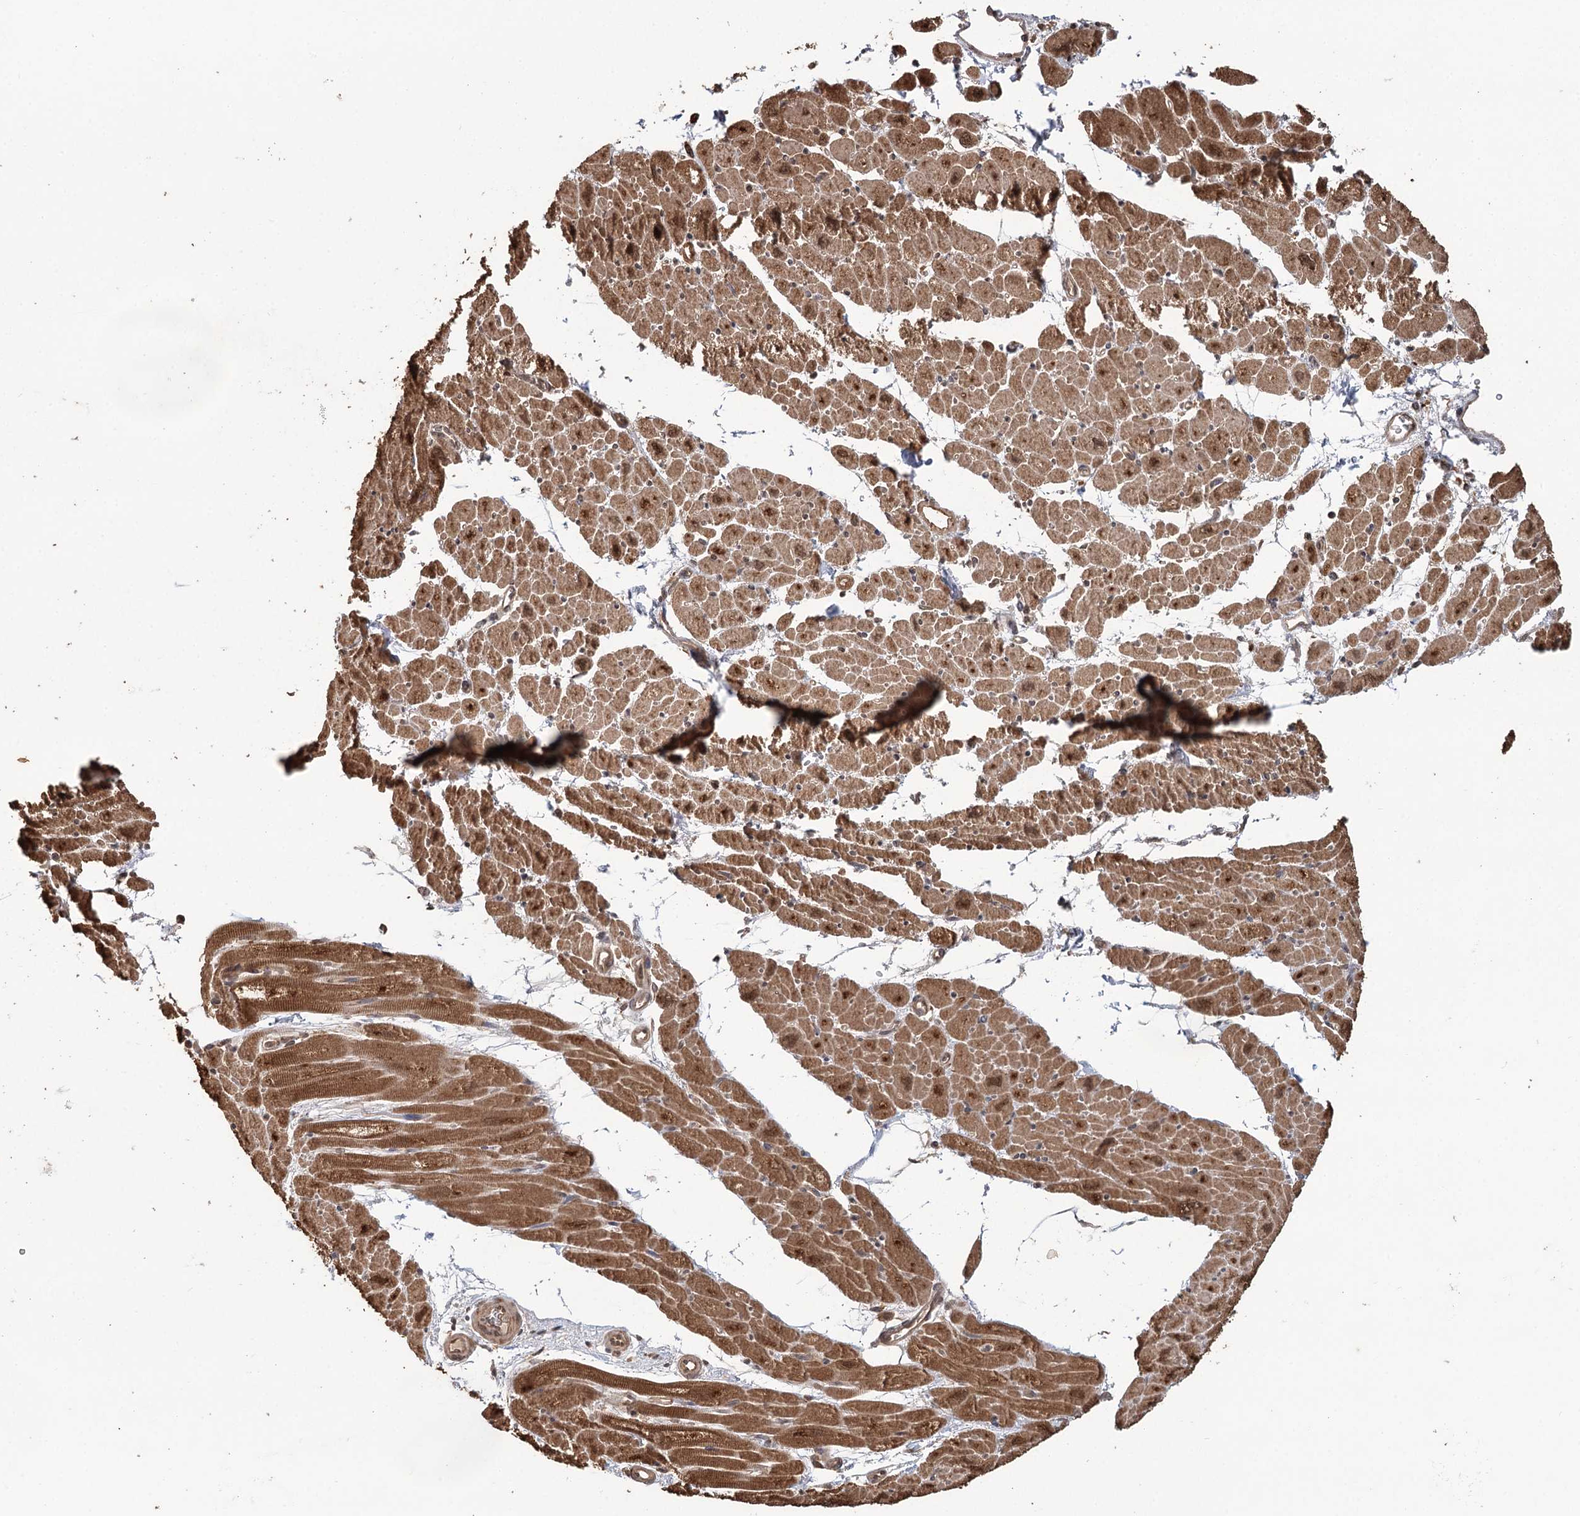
{"staining": {"intensity": "moderate", "quantity": ">75%", "location": "cytoplasmic/membranous,nuclear"}, "tissue": "heart muscle", "cell_type": "Cardiomyocytes", "image_type": "normal", "snomed": [{"axis": "morphology", "description": "Normal tissue, NOS"}, {"axis": "topography", "description": "Heart"}], "caption": "Immunohistochemistry of unremarkable human heart muscle displays medium levels of moderate cytoplasmic/membranous,nuclear expression in about >75% of cardiomyocytes.", "gene": "N6AMT1", "patient": {"sex": "male", "age": 50}}